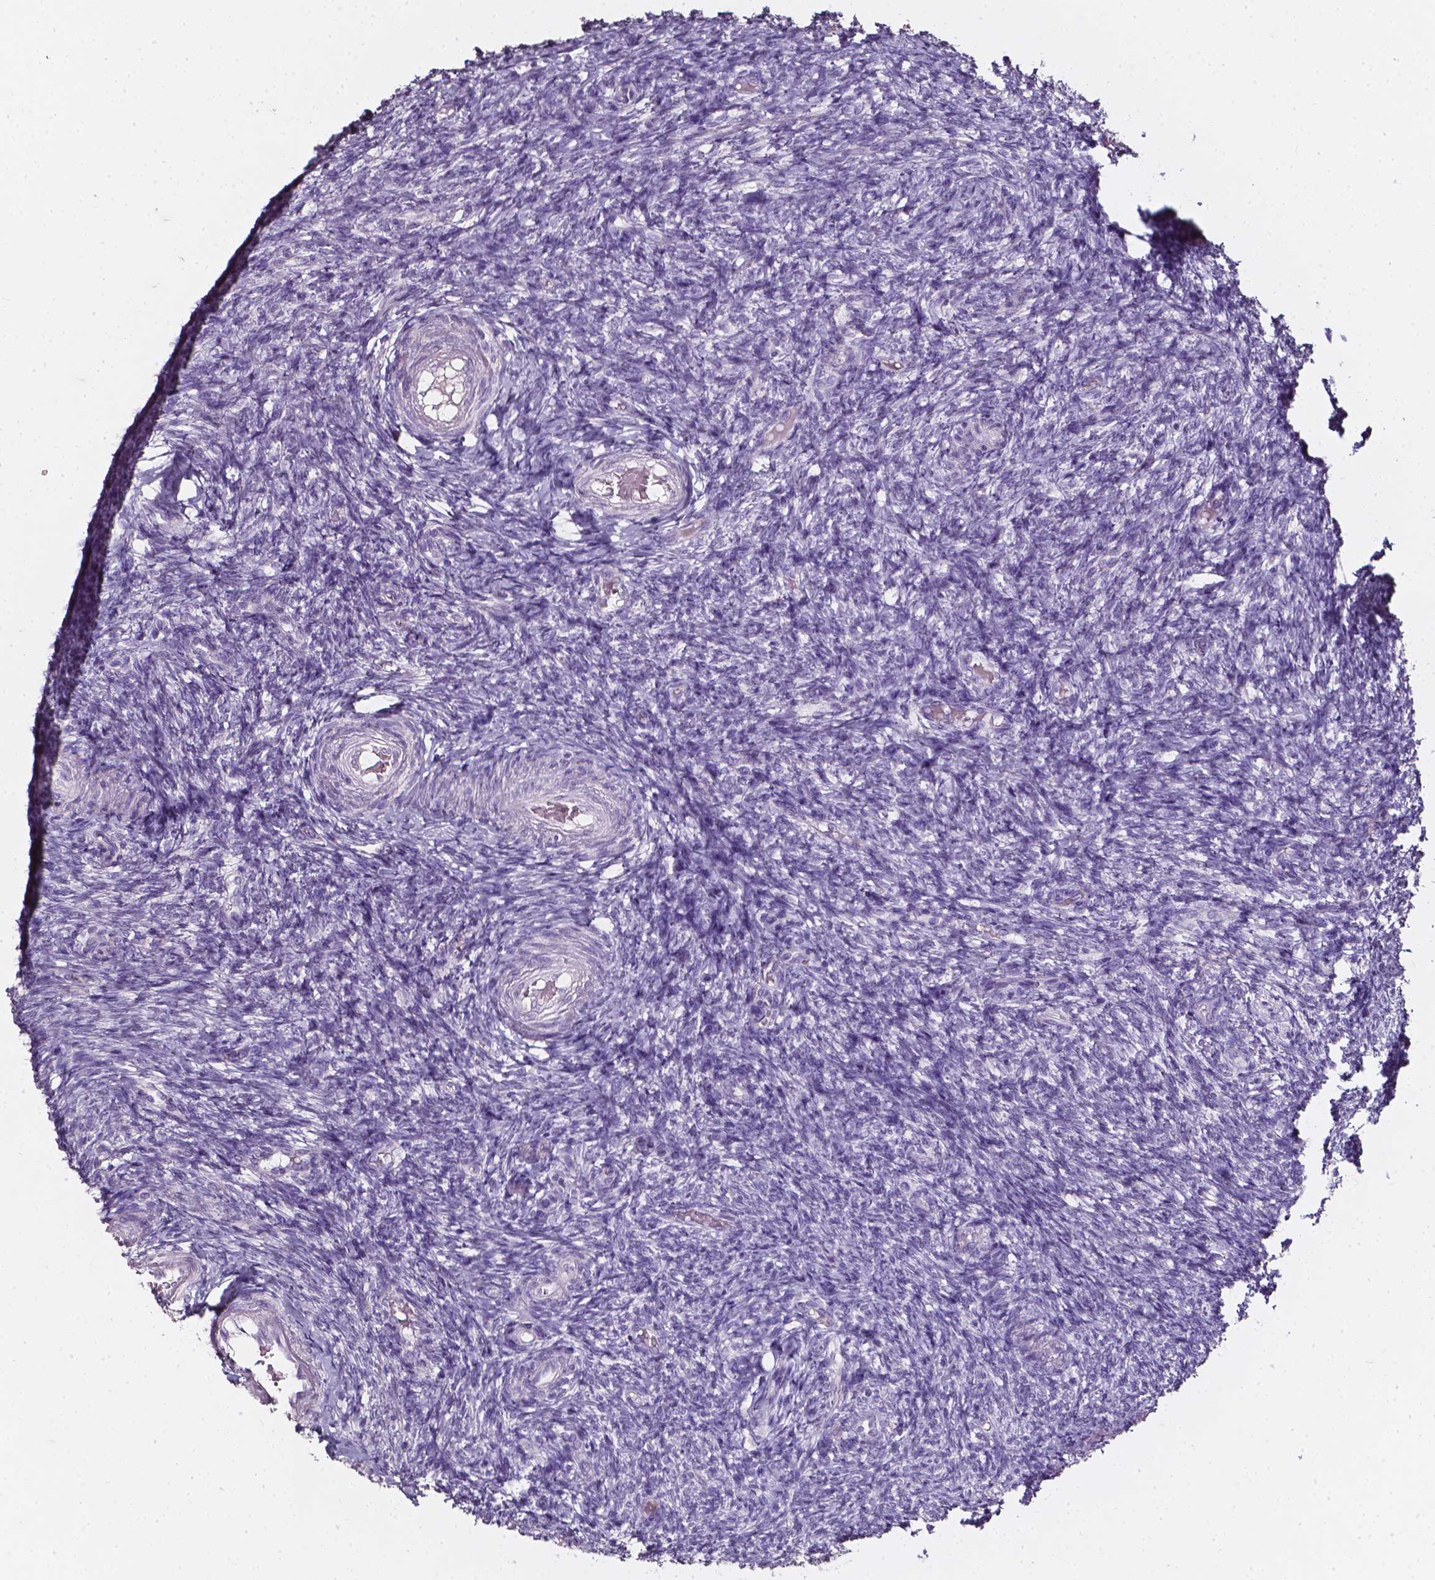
{"staining": {"intensity": "negative", "quantity": "none", "location": "none"}, "tissue": "ovary", "cell_type": "Follicle cells", "image_type": "normal", "snomed": [{"axis": "morphology", "description": "Normal tissue, NOS"}, {"axis": "topography", "description": "Ovary"}], "caption": "Immunohistochemical staining of benign ovary demonstrates no significant staining in follicle cells. (DAB immunohistochemistry (IHC) visualized using brightfield microscopy, high magnification).", "gene": "AKR1B10", "patient": {"sex": "female", "age": 39}}